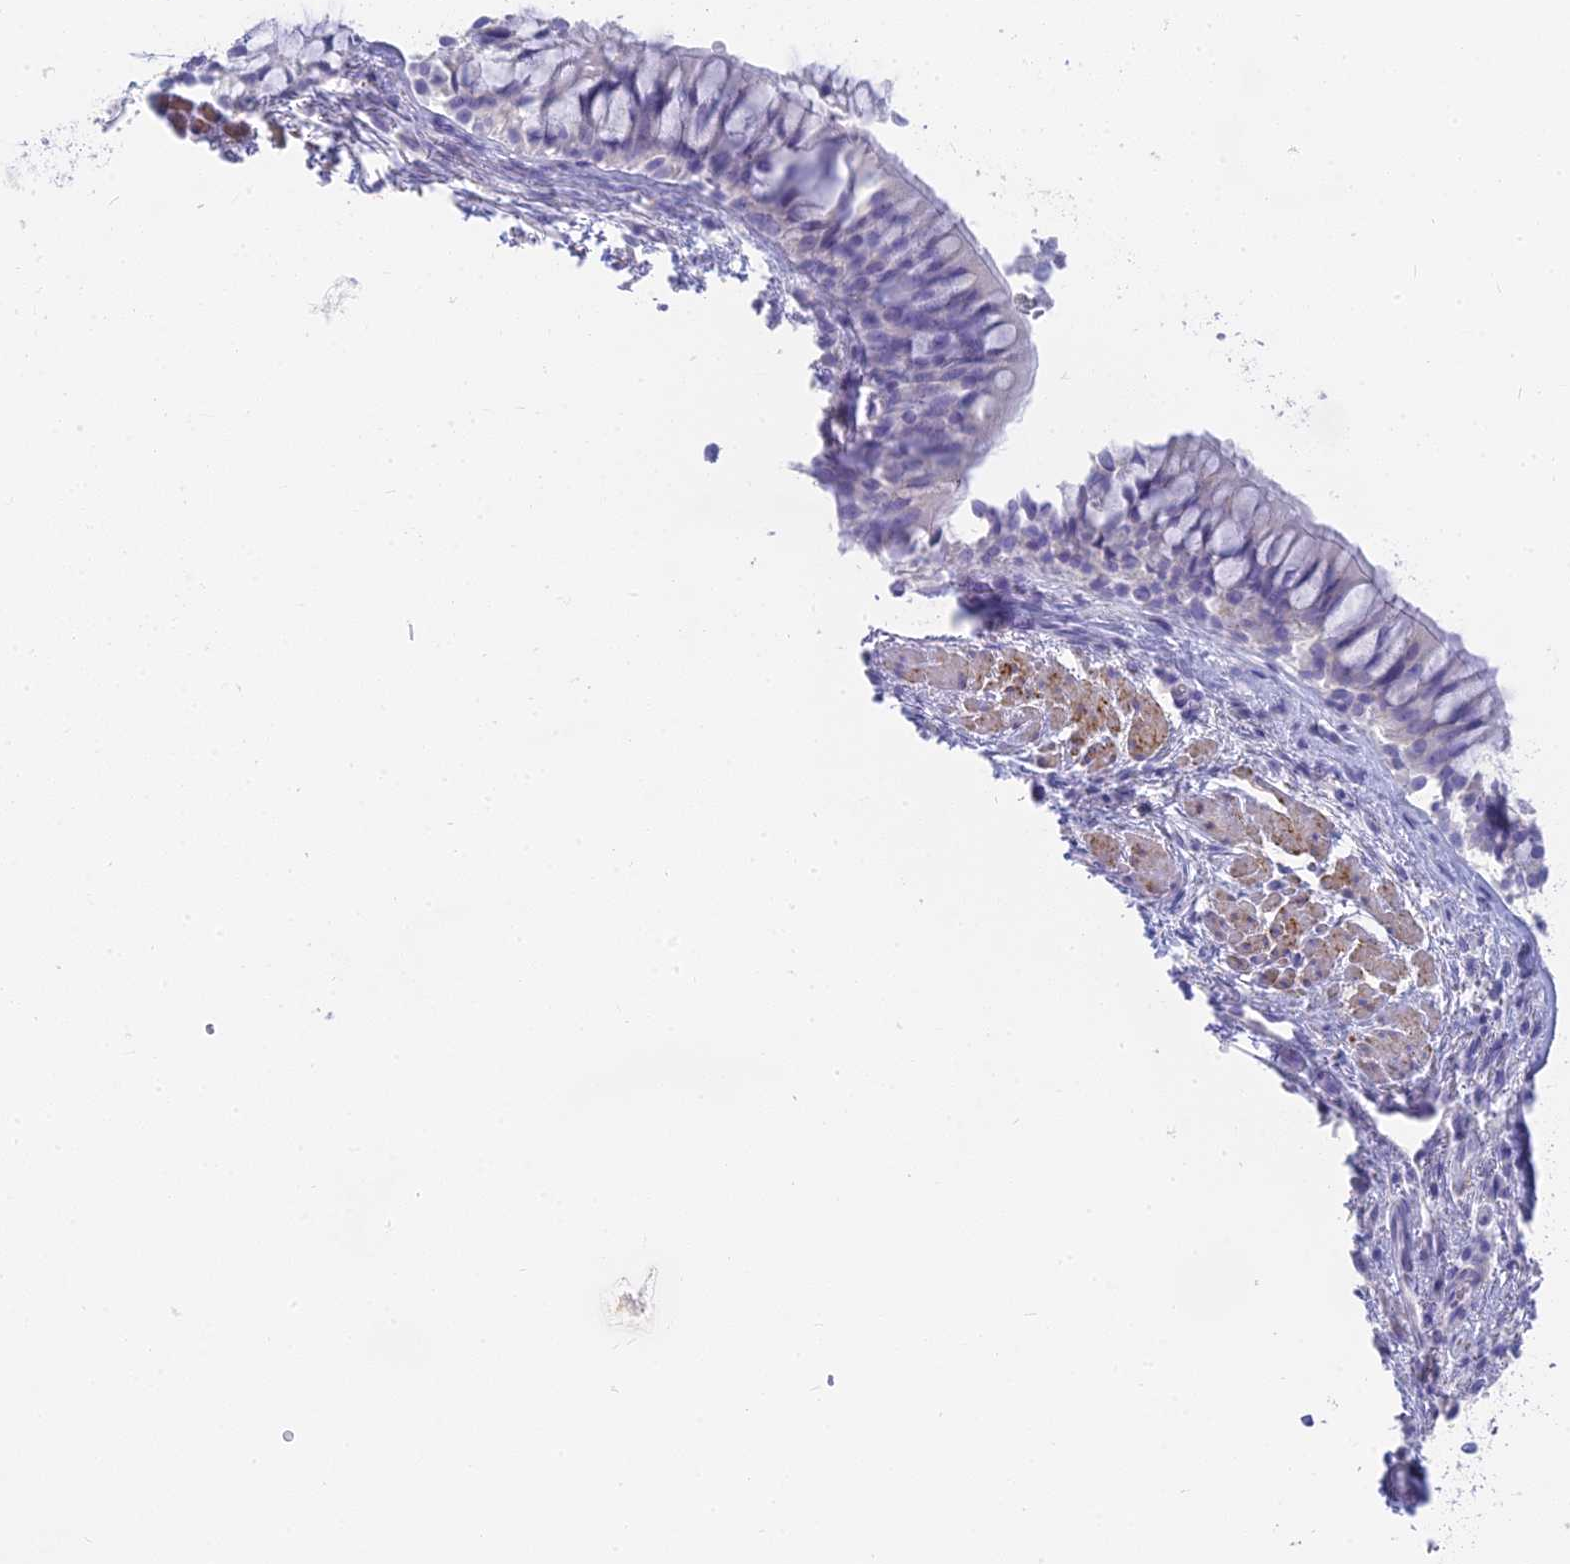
{"staining": {"intensity": "negative", "quantity": "none", "location": "none"}, "tissue": "adipose tissue", "cell_type": "Adipocytes", "image_type": "normal", "snomed": [{"axis": "morphology", "description": "Normal tissue, NOS"}, {"axis": "morphology", "description": "Squamous cell carcinoma, NOS"}, {"axis": "topography", "description": "Bronchus"}, {"axis": "topography", "description": "Lung"}], "caption": "Immunohistochemistry (IHC) of unremarkable adipose tissue demonstrates no positivity in adipocytes. (Brightfield microscopy of DAB immunohistochemistry (IHC) at high magnification).", "gene": "SLC36A2", "patient": {"sex": "male", "age": 64}}